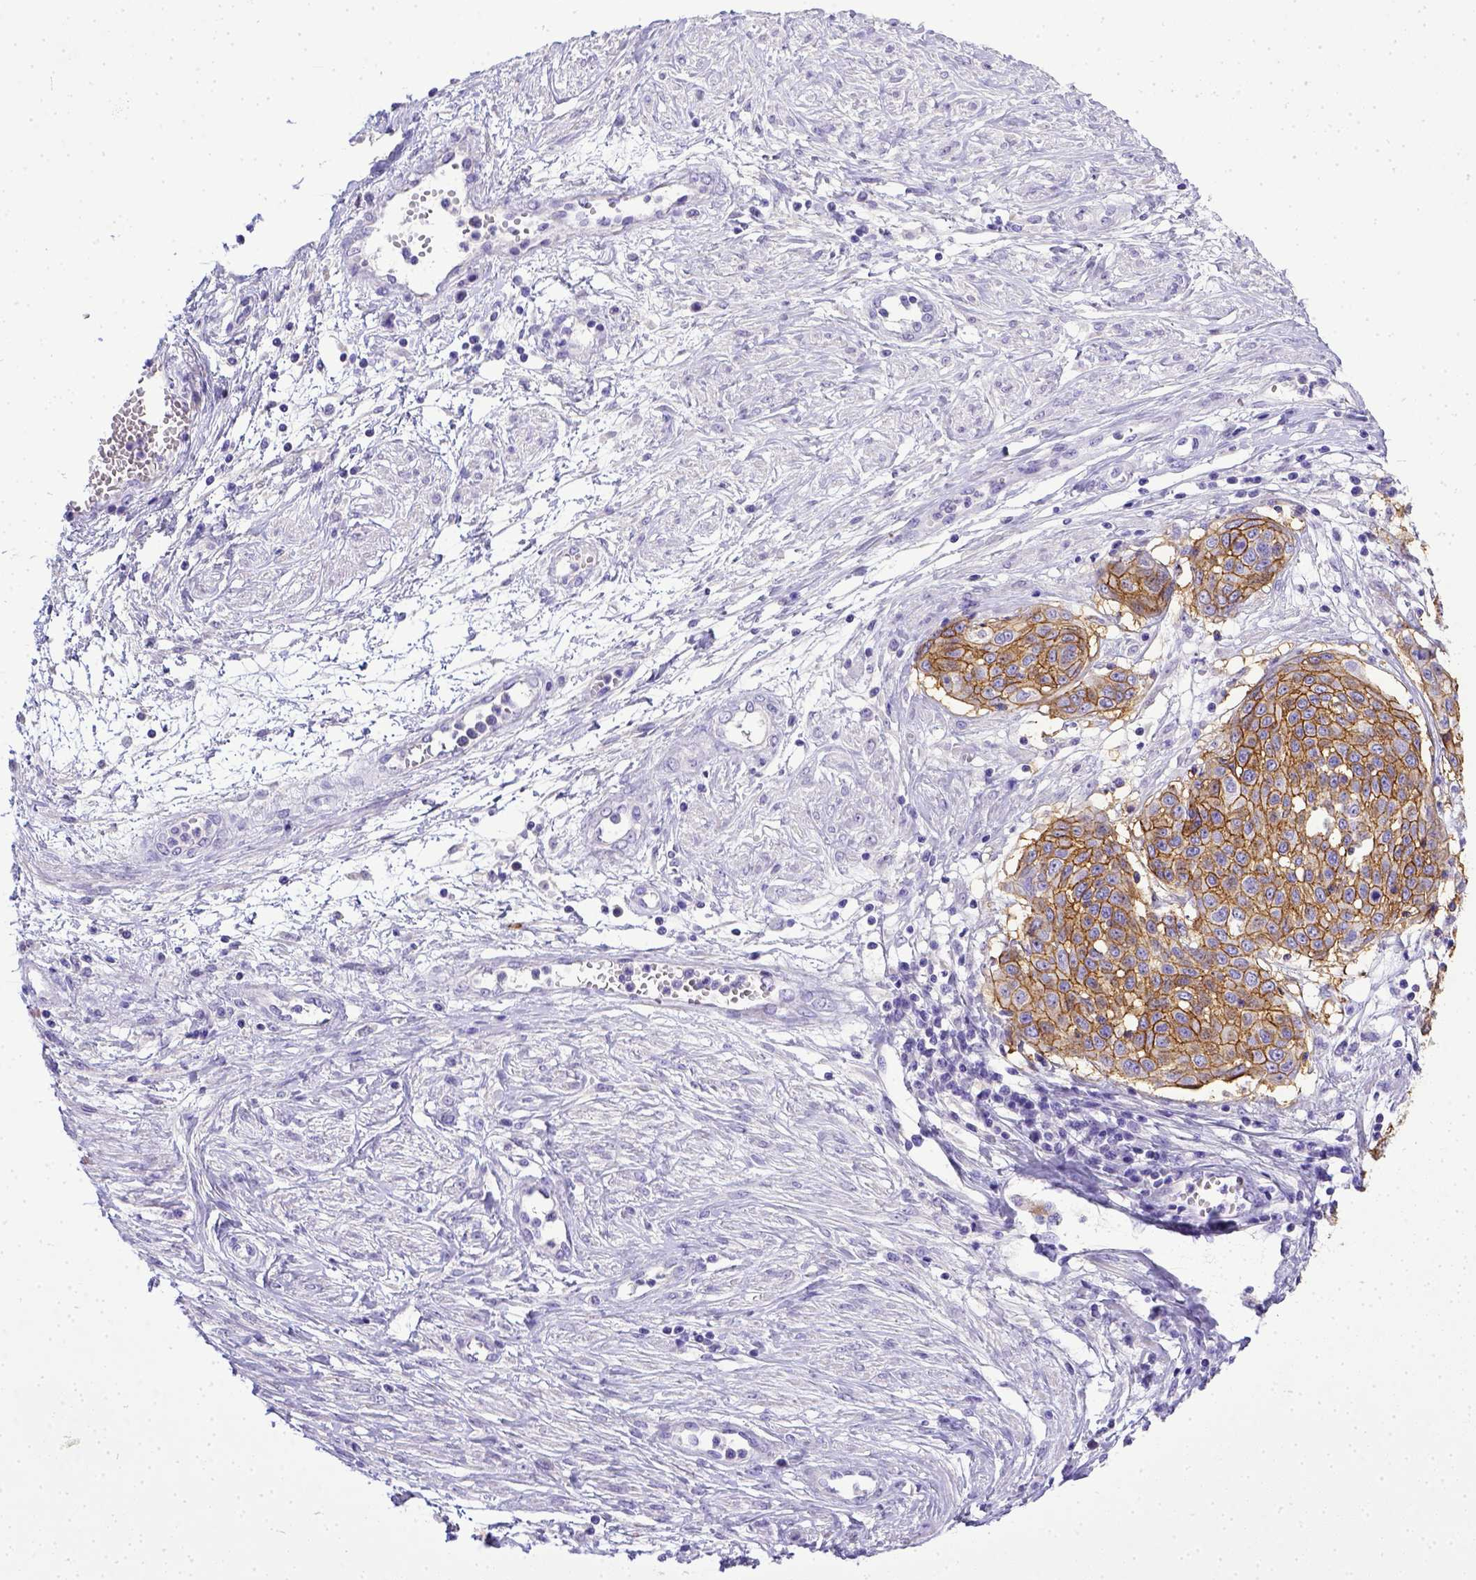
{"staining": {"intensity": "moderate", "quantity": ">75%", "location": "cytoplasmic/membranous"}, "tissue": "cervical cancer", "cell_type": "Tumor cells", "image_type": "cancer", "snomed": [{"axis": "morphology", "description": "Squamous cell carcinoma, NOS"}, {"axis": "topography", "description": "Cervix"}], "caption": "Brown immunohistochemical staining in squamous cell carcinoma (cervical) shows moderate cytoplasmic/membranous expression in approximately >75% of tumor cells. (Brightfield microscopy of DAB IHC at high magnification).", "gene": "BTN1A1", "patient": {"sex": "female", "age": 34}}